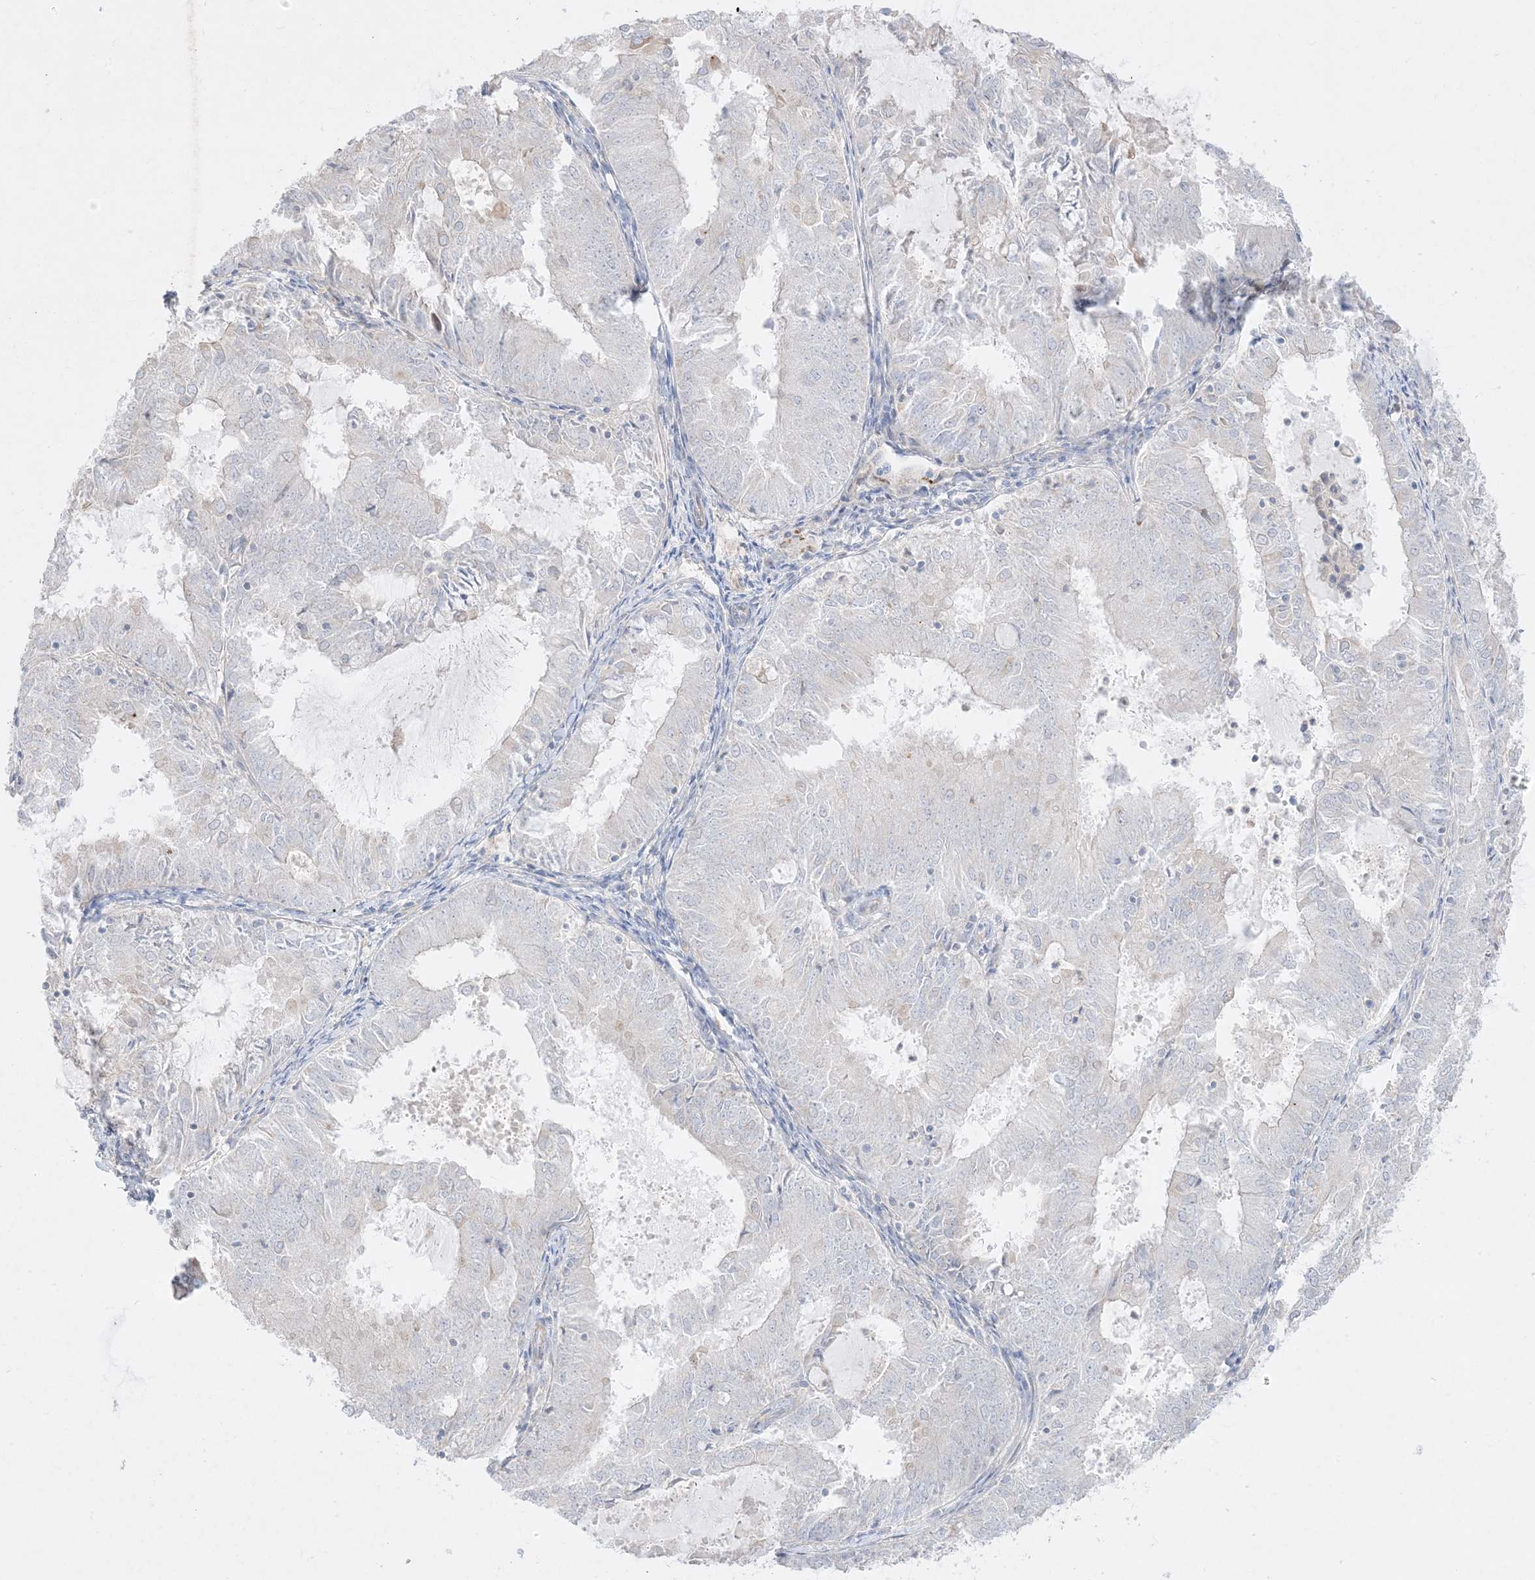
{"staining": {"intensity": "negative", "quantity": "none", "location": "none"}, "tissue": "endometrial cancer", "cell_type": "Tumor cells", "image_type": "cancer", "snomed": [{"axis": "morphology", "description": "Adenocarcinoma, NOS"}, {"axis": "topography", "description": "Endometrium"}], "caption": "High power microscopy image of an immunohistochemistry (IHC) micrograph of endometrial adenocarcinoma, revealing no significant positivity in tumor cells.", "gene": "ARHGEF9", "patient": {"sex": "female", "age": 57}}